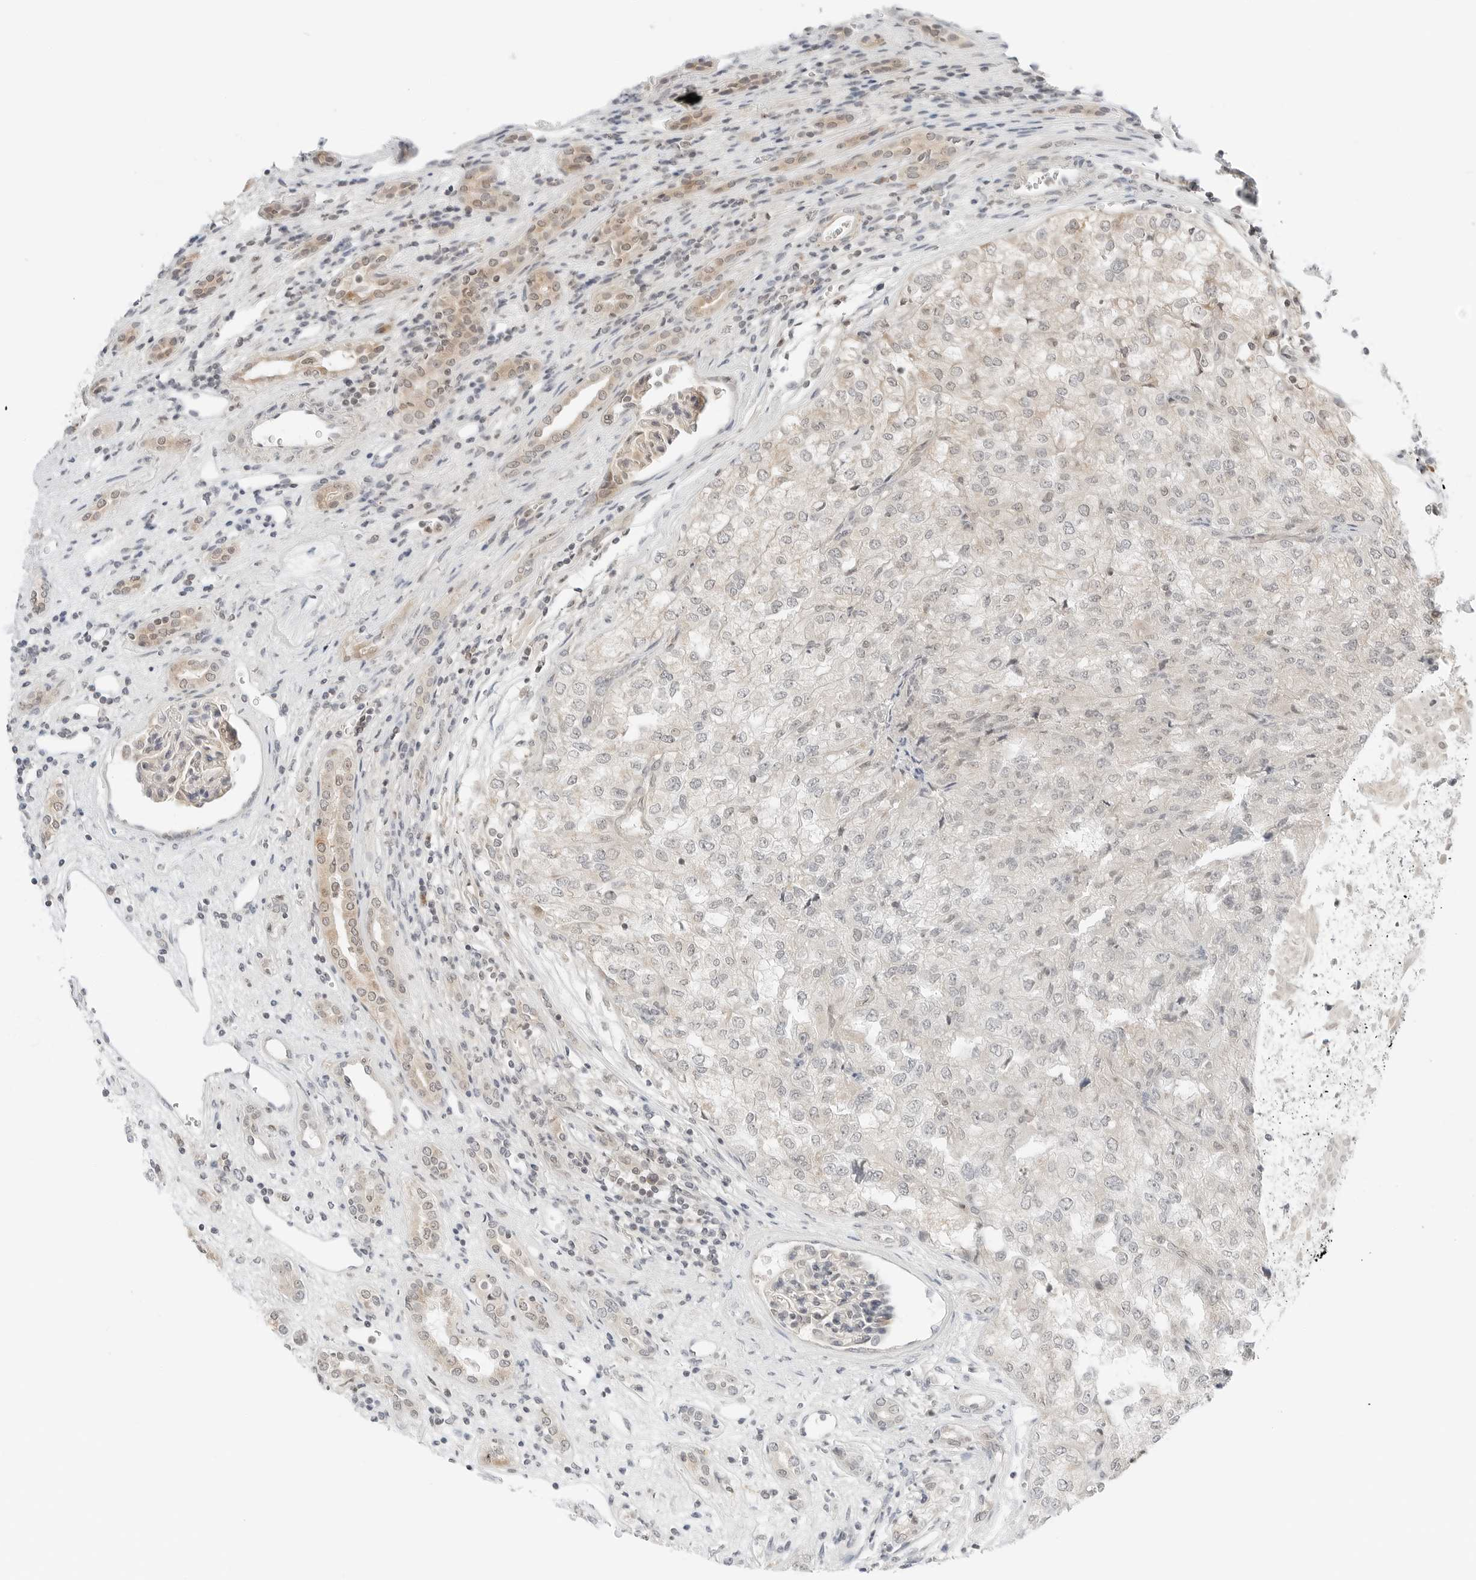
{"staining": {"intensity": "negative", "quantity": "none", "location": "none"}, "tissue": "renal cancer", "cell_type": "Tumor cells", "image_type": "cancer", "snomed": [{"axis": "morphology", "description": "Adenocarcinoma, NOS"}, {"axis": "topography", "description": "Kidney"}], "caption": "Renal cancer (adenocarcinoma) was stained to show a protein in brown. There is no significant positivity in tumor cells. The staining was performed using DAB (3,3'-diaminobenzidine) to visualize the protein expression in brown, while the nuclei were stained in blue with hematoxylin (Magnification: 20x).", "gene": "IQCC", "patient": {"sex": "female", "age": 54}}